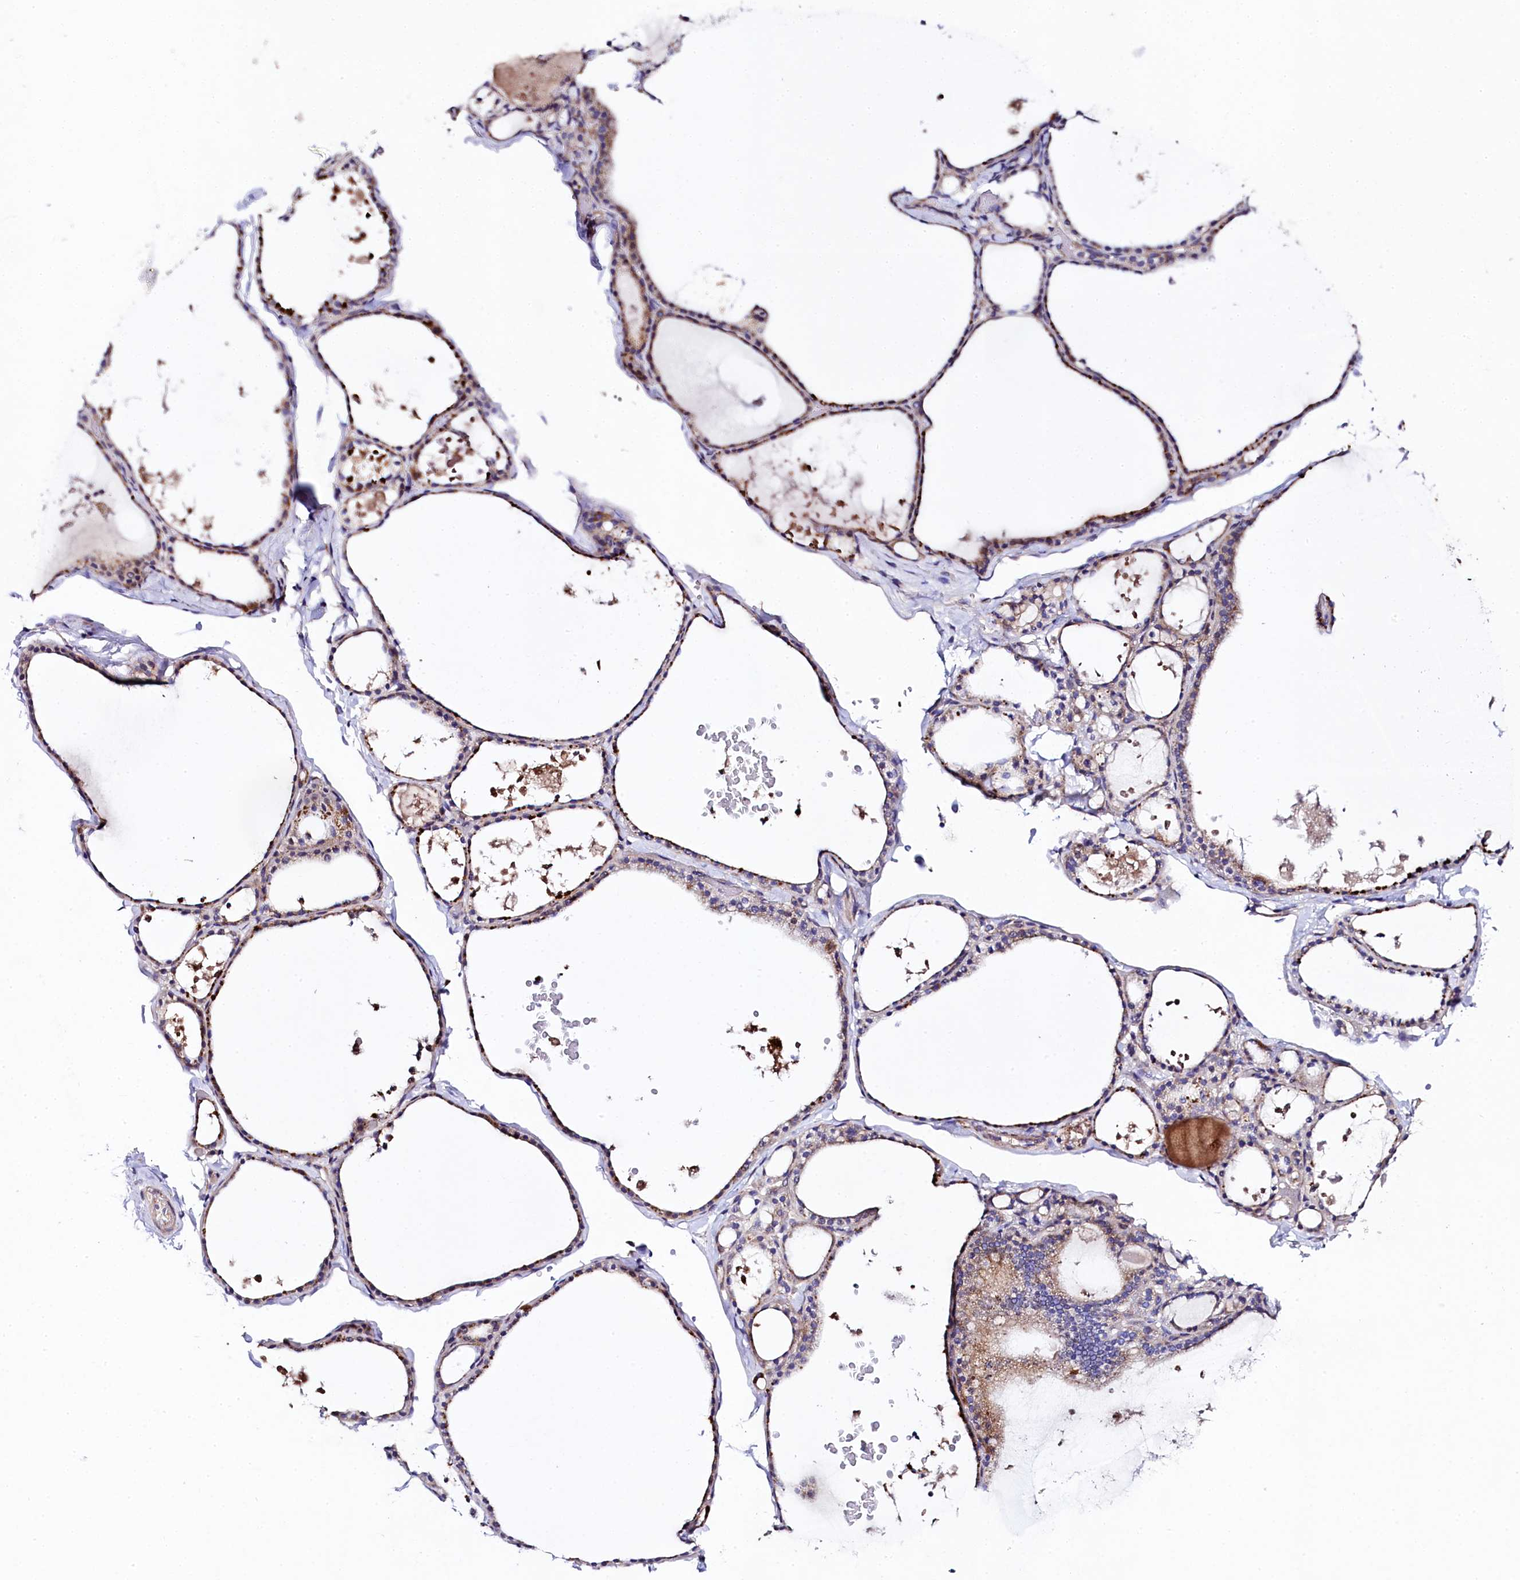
{"staining": {"intensity": "moderate", "quantity": "25%-75%", "location": "cytoplasmic/membranous"}, "tissue": "thyroid gland", "cell_type": "Glandular cells", "image_type": "normal", "snomed": [{"axis": "morphology", "description": "Normal tissue, NOS"}, {"axis": "topography", "description": "Thyroid gland"}], "caption": "The photomicrograph displays a brown stain indicating the presence of a protein in the cytoplasmic/membranous of glandular cells in thyroid gland.", "gene": "FXYD6", "patient": {"sex": "male", "age": 56}}